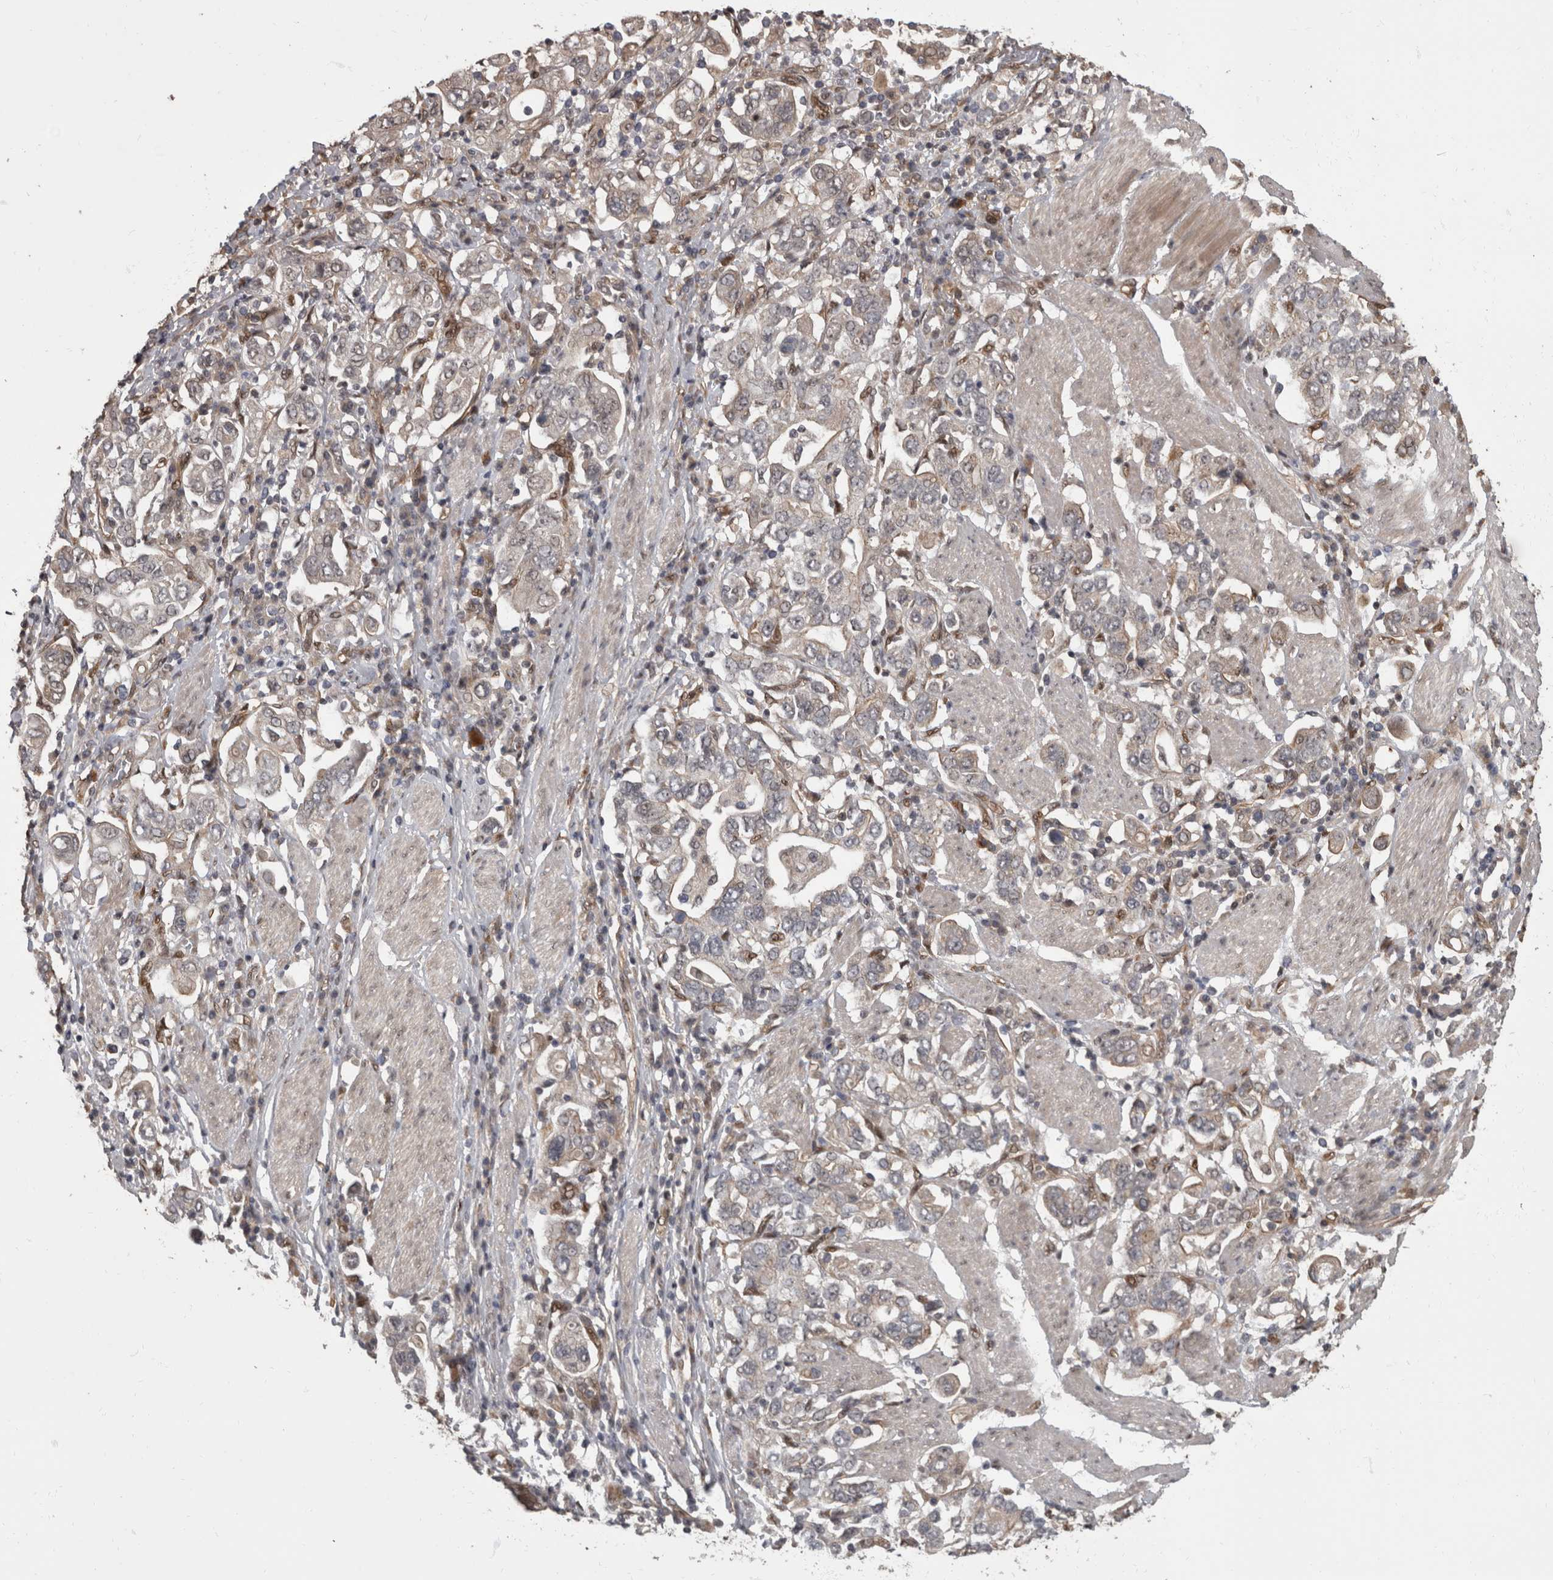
{"staining": {"intensity": "negative", "quantity": "none", "location": "none"}, "tissue": "stomach cancer", "cell_type": "Tumor cells", "image_type": "cancer", "snomed": [{"axis": "morphology", "description": "Adenocarcinoma, NOS"}, {"axis": "topography", "description": "Stomach, upper"}], "caption": "DAB immunohistochemical staining of adenocarcinoma (stomach) shows no significant expression in tumor cells. (DAB immunohistochemistry (IHC), high magnification).", "gene": "AKT3", "patient": {"sex": "male", "age": 62}}